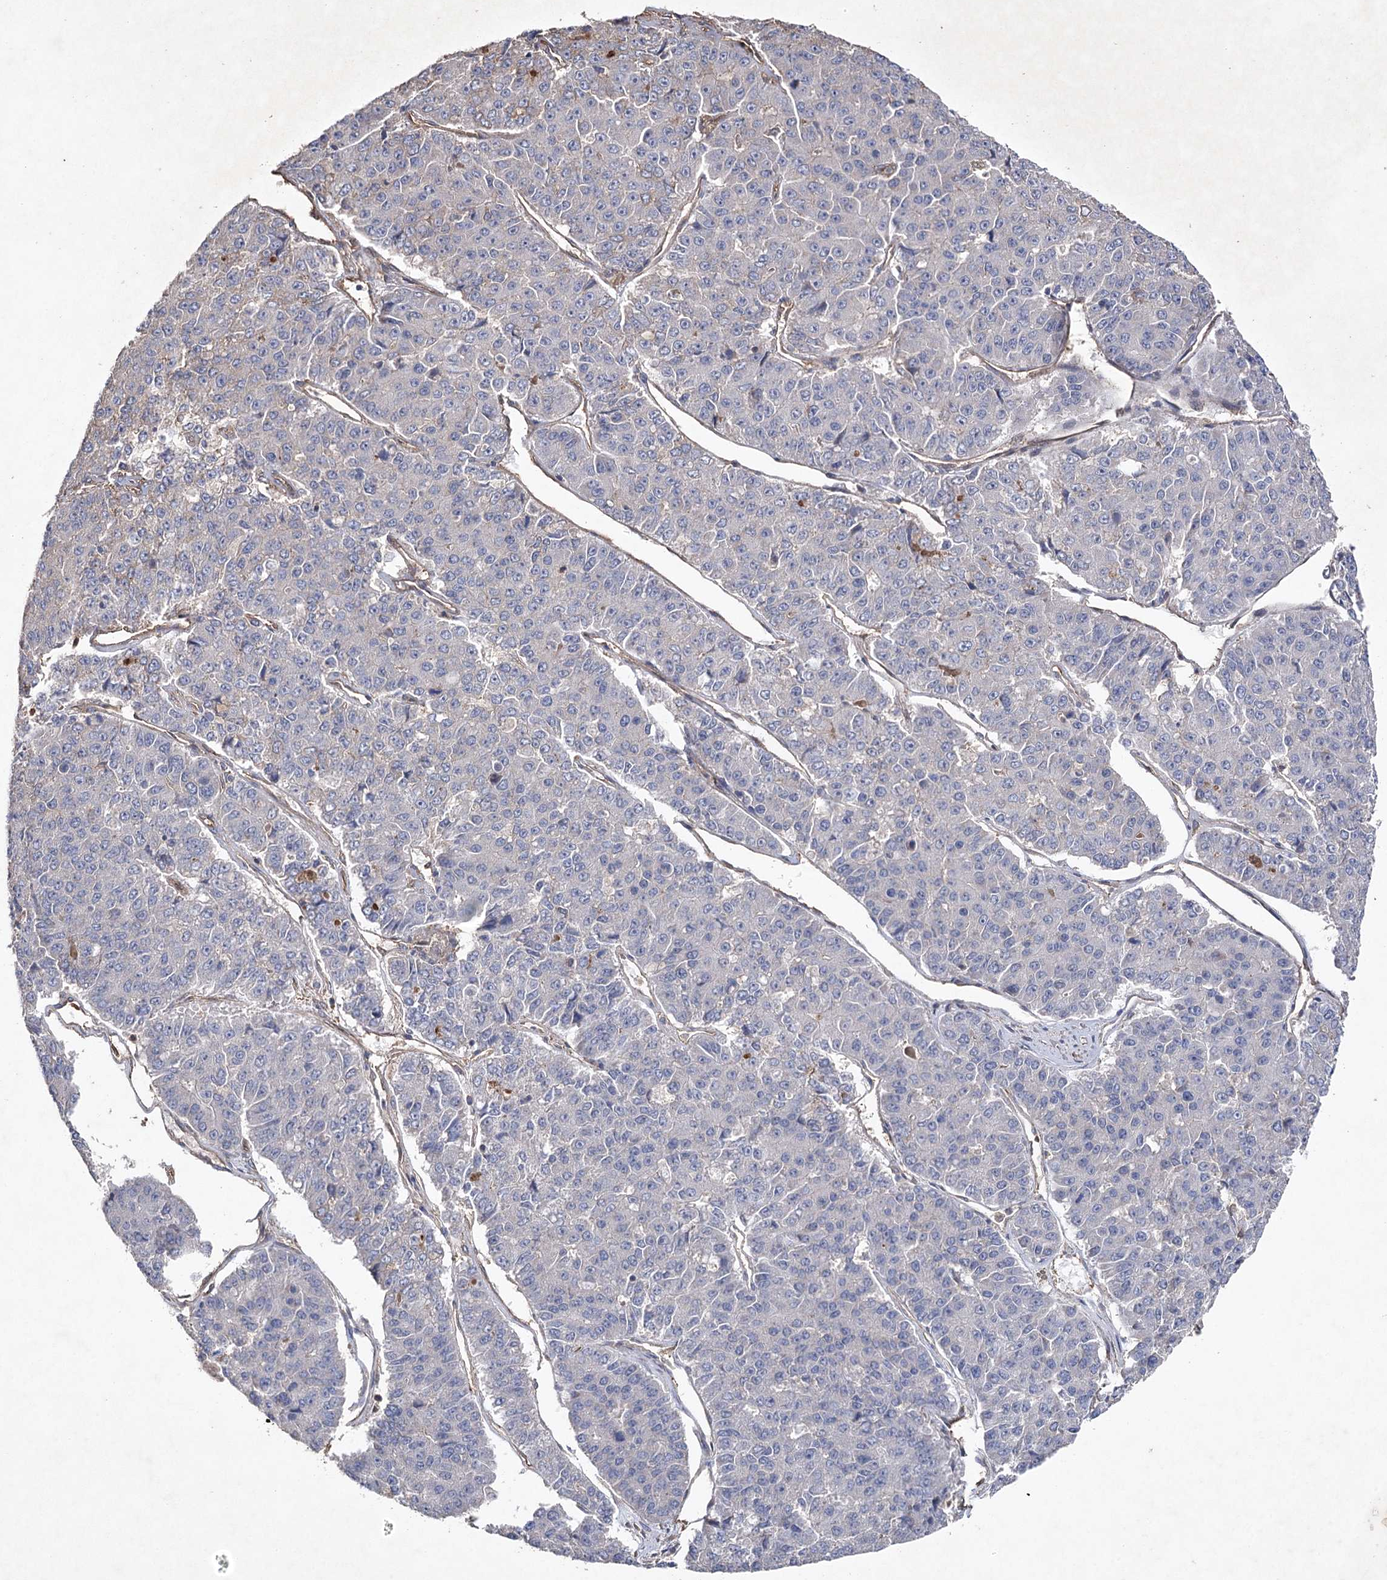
{"staining": {"intensity": "negative", "quantity": "none", "location": "none"}, "tissue": "pancreatic cancer", "cell_type": "Tumor cells", "image_type": "cancer", "snomed": [{"axis": "morphology", "description": "Adenocarcinoma, NOS"}, {"axis": "topography", "description": "Pancreas"}], "caption": "Image shows no protein positivity in tumor cells of pancreatic cancer (adenocarcinoma) tissue. (DAB (3,3'-diaminobenzidine) immunohistochemistry visualized using brightfield microscopy, high magnification).", "gene": "FAM13B", "patient": {"sex": "male", "age": 50}}